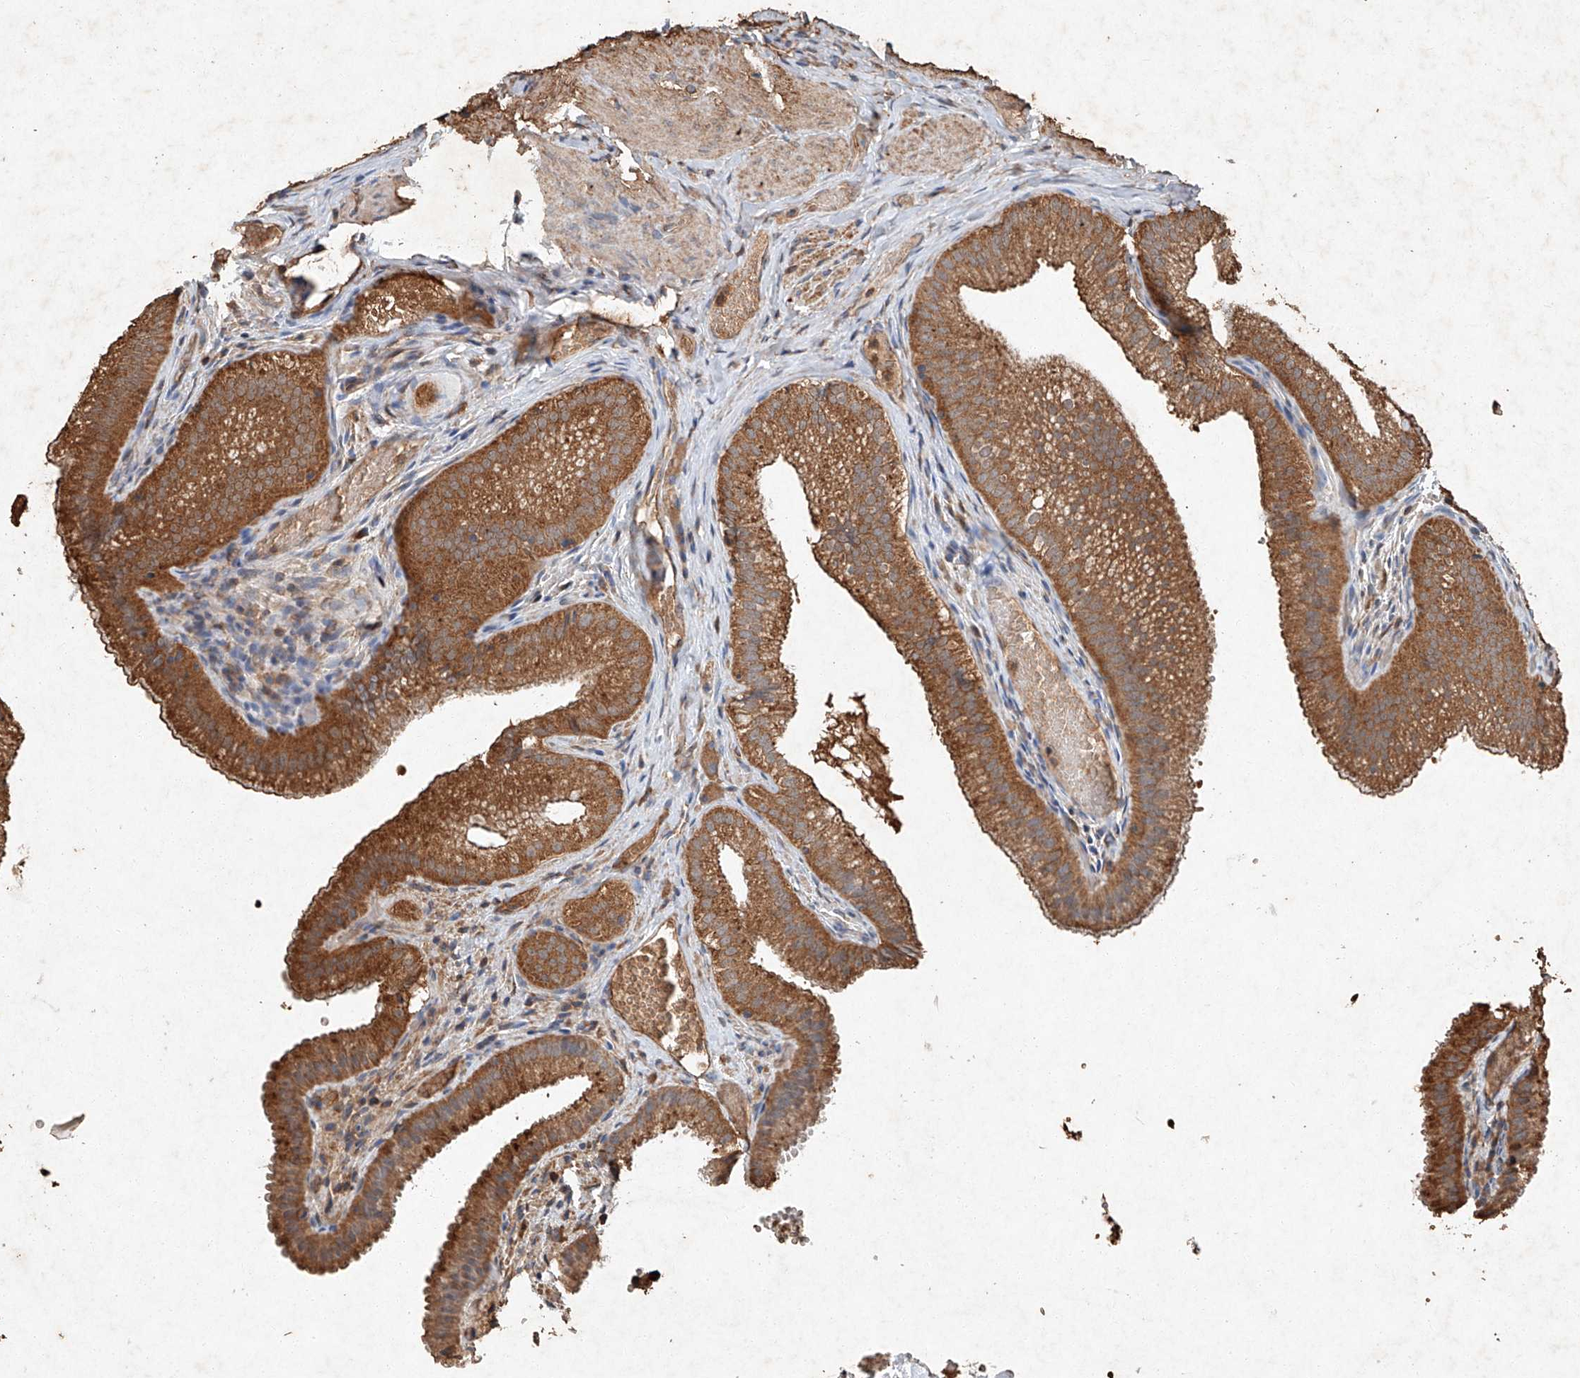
{"staining": {"intensity": "moderate", "quantity": ">75%", "location": "cytoplasmic/membranous"}, "tissue": "gallbladder", "cell_type": "Glandular cells", "image_type": "normal", "snomed": [{"axis": "morphology", "description": "Normal tissue, NOS"}, {"axis": "topography", "description": "Gallbladder"}], "caption": "Protein expression analysis of normal gallbladder shows moderate cytoplasmic/membranous expression in about >75% of glandular cells. (Stains: DAB (3,3'-diaminobenzidine) in brown, nuclei in blue, Microscopy: brightfield microscopy at high magnification).", "gene": "STK3", "patient": {"sex": "female", "age": 30}}